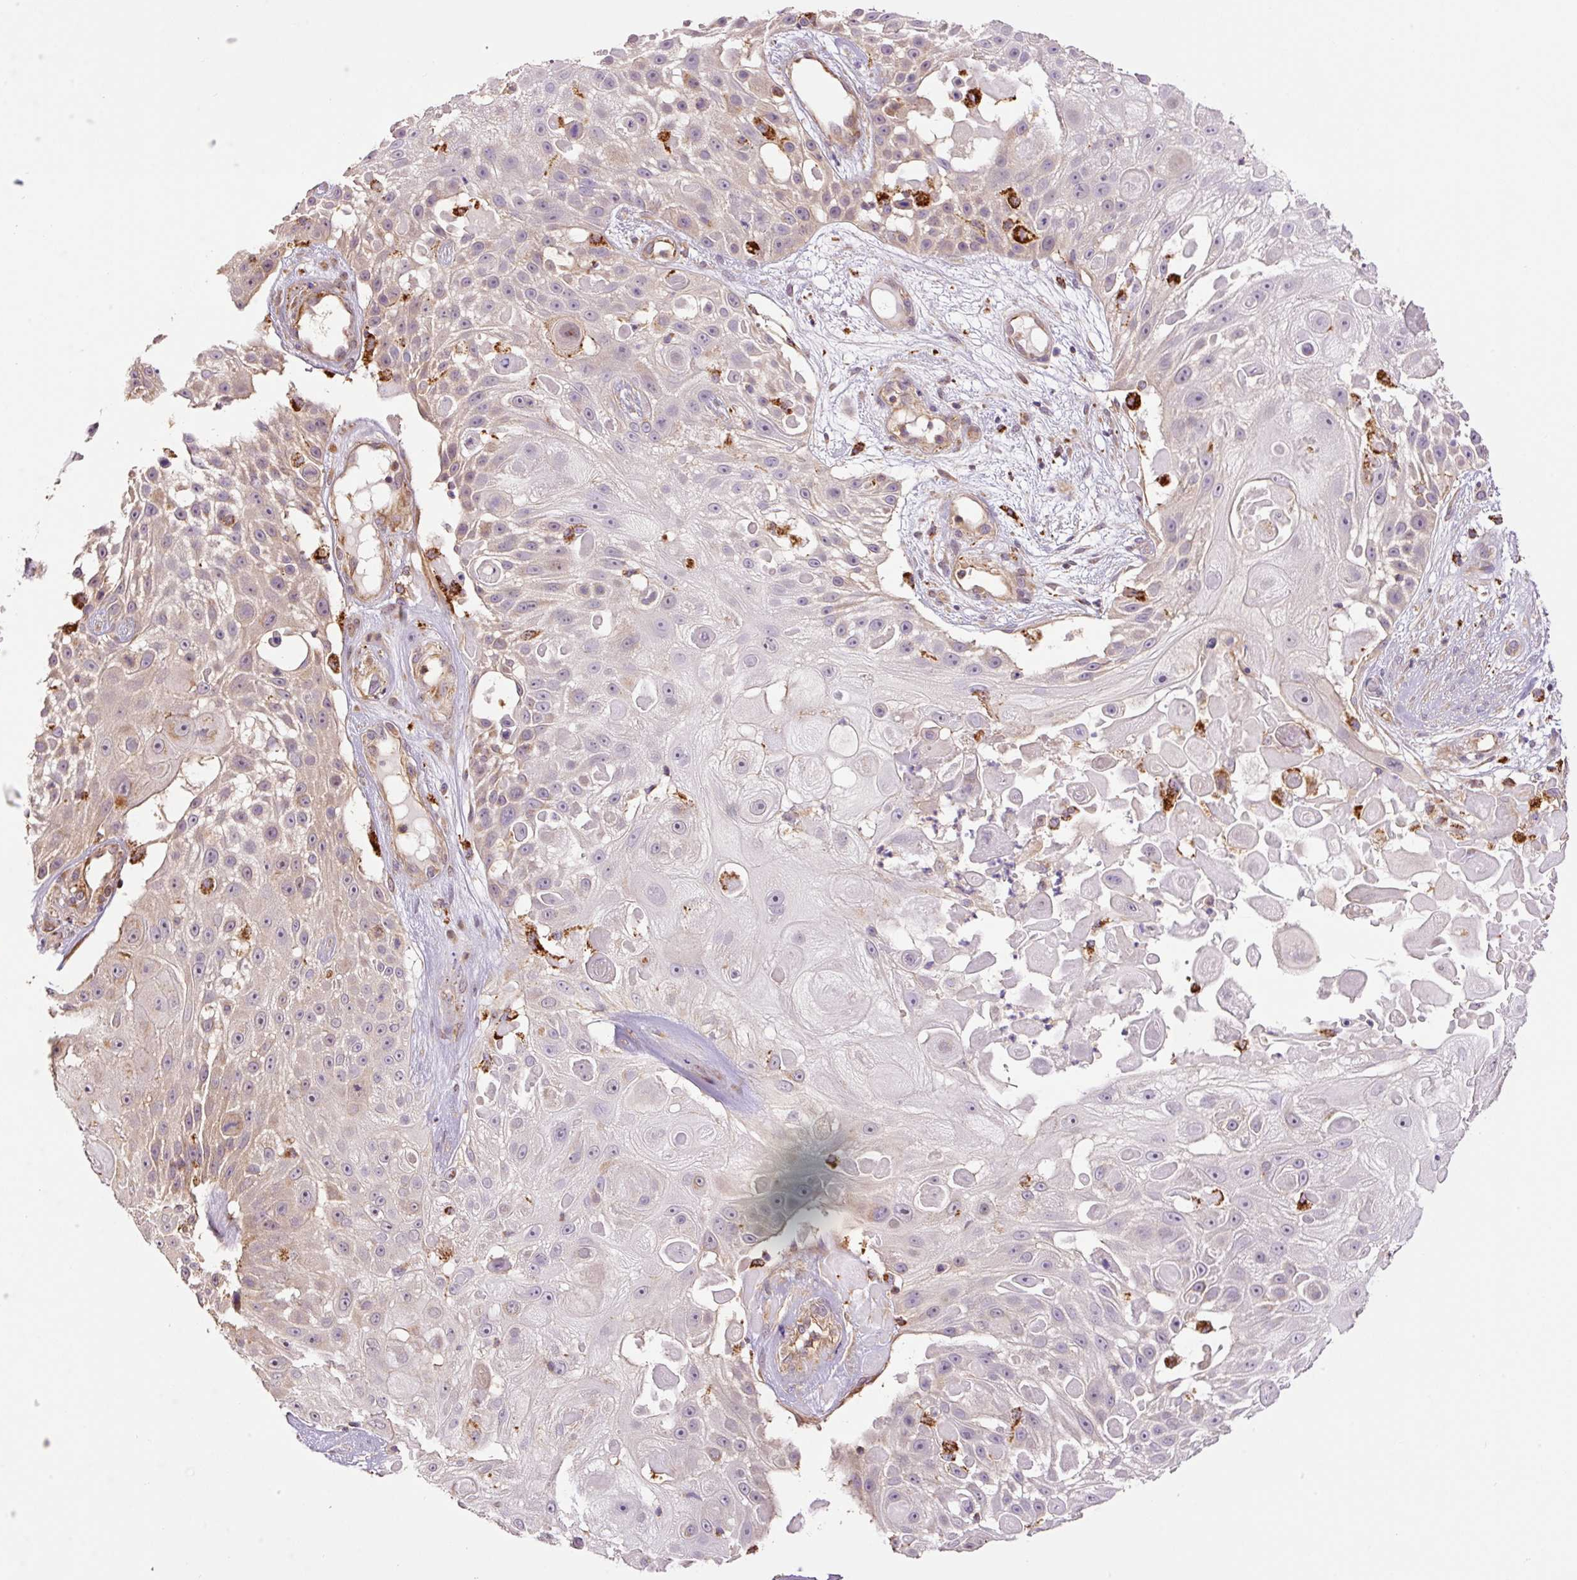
{"staining": {"intensity": "weak", "quantity": "<25%", "location": "cytoplasmic/membranous"}, "tissue": "skin cancer", "cell_type": "Tumor cells", "image_type": "cancer", "snomed": [{"axis": "morphology", "description": "Squamous cell carcinoma, NOS"}, {"axis": "topography", "description": "Skin"}], "caption": "Tumor cells show no significant protein expression in skin squamous cell carcinoma.", "gene": "PCK2", "patient": {"sex": "female", "age": 86}}